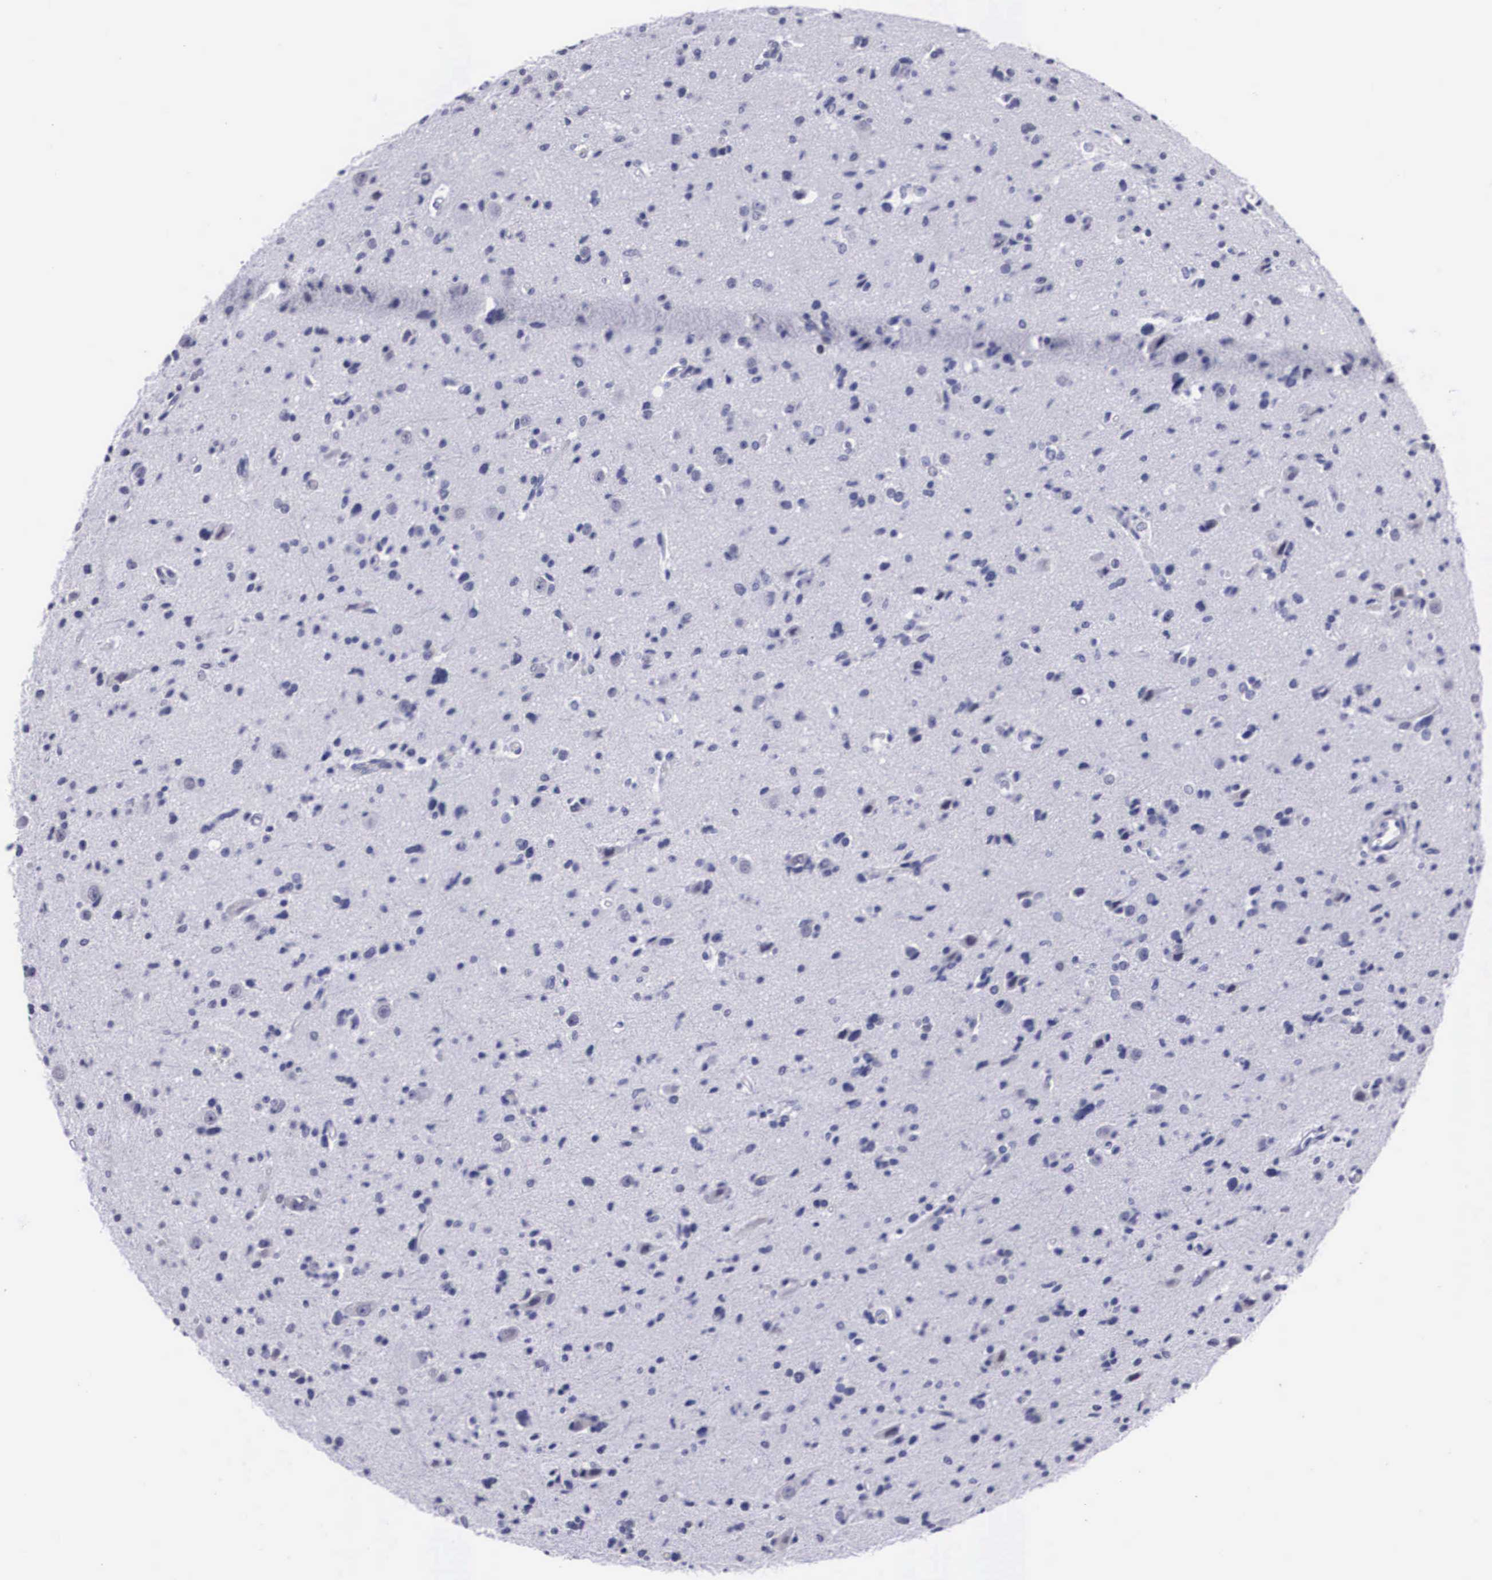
{"staining": {"intensity": "negative", "quantity": "none", "location": "none"}, "tissue": "glioma", "cell_type": "Tumor cells", "image_type": "cancer", "snomed": [{"axis": "morphology", "description": "Glioma, malignant, Low grade"}, {"axis": "topography", "description": "Brain"}], "caption": "A histopathology image of human glioma is negative for staining in tumor cells.", "gene": "C22orf31", "patient": {"sex": "female", "age": 46}}